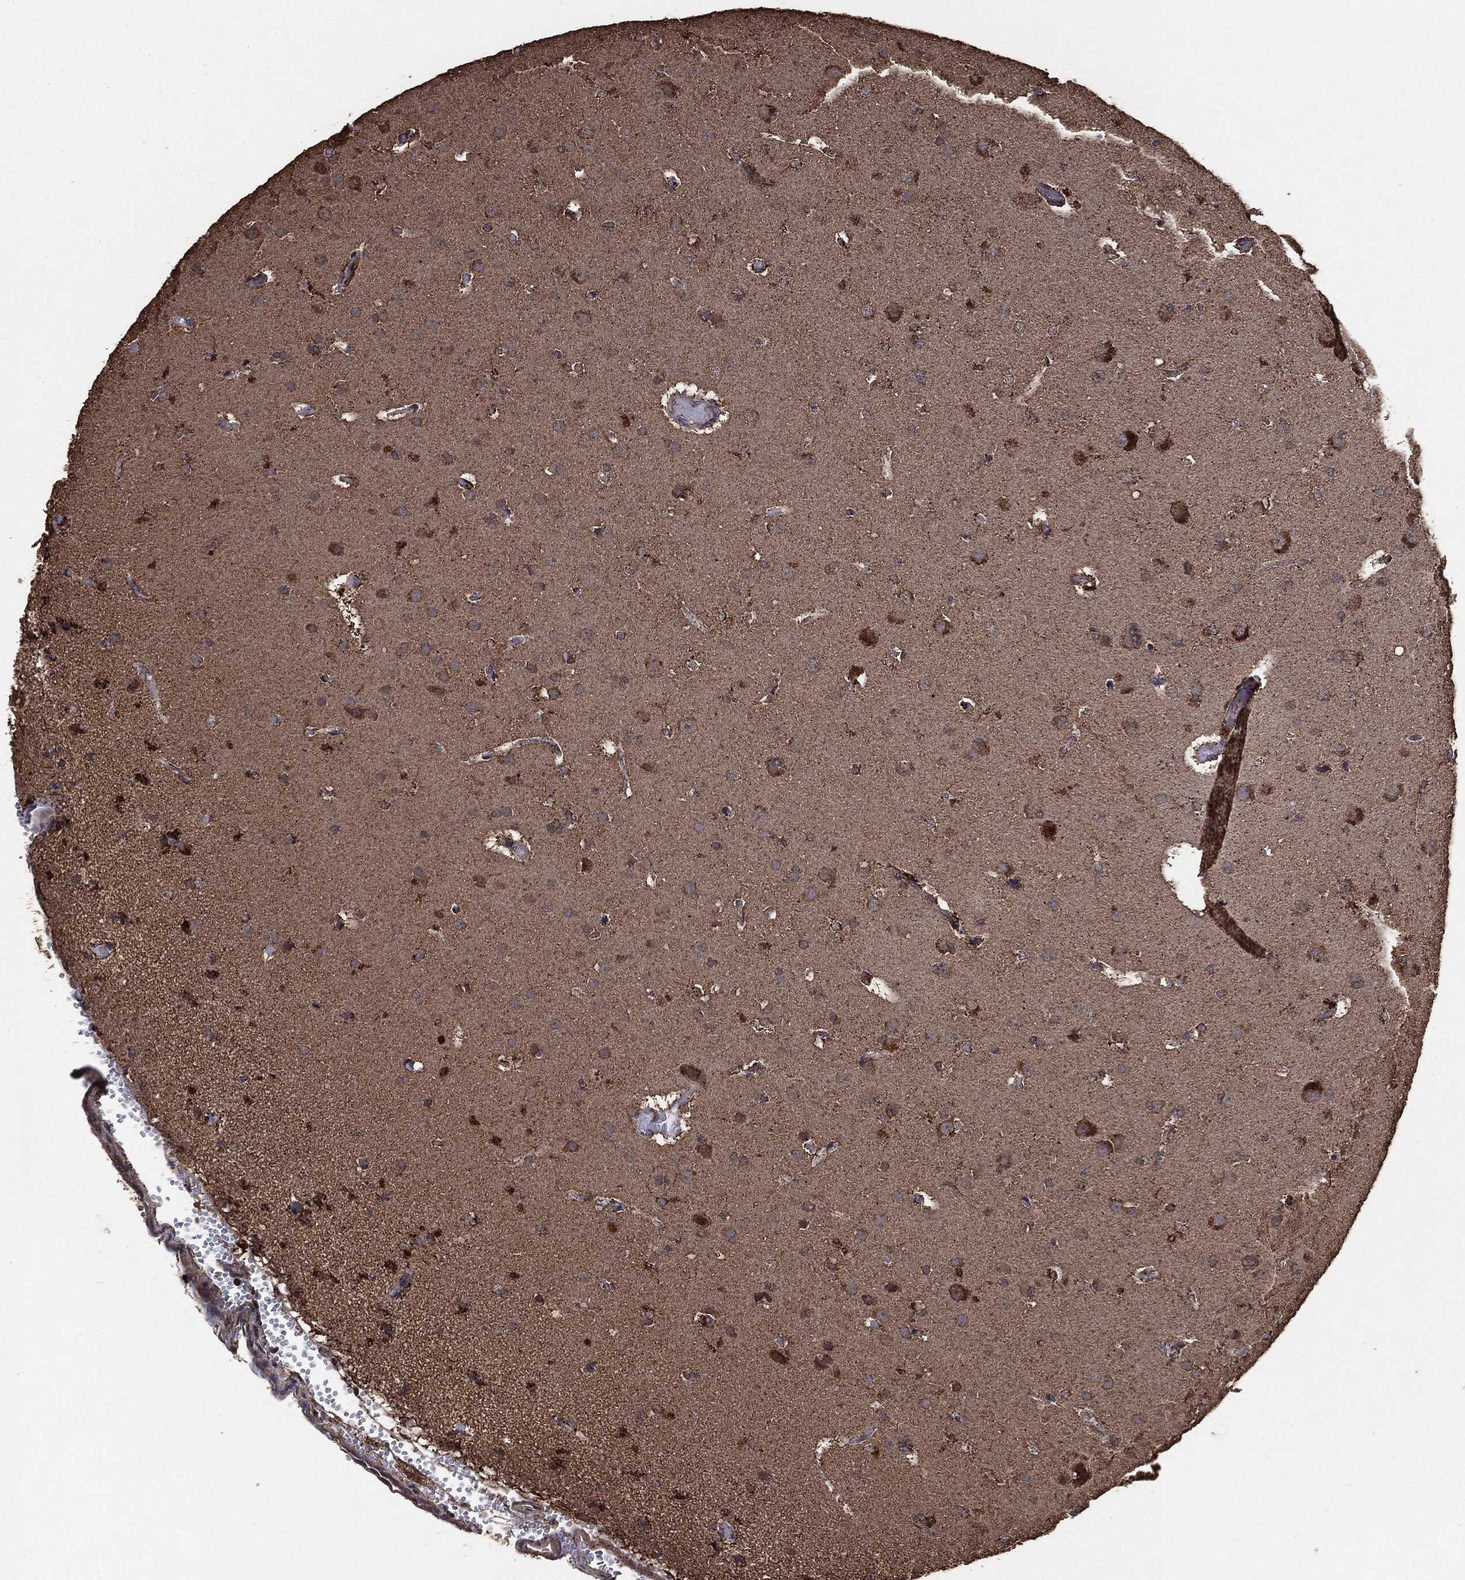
{"staining": {"intensity": "moderate", "quantity": "25%-75%", "location": "cytoplasmic/membranous"}, "tissue": "glioma", "cell_type": "Tumor cells", "image_type": "cancer", "snomed": [{"axis": "morphology", "description": "Glioma, malignant, NOS"}, {"axis": "topography", "description": "Cerebral cortex"}], "caption": "Protein staining of malignant glioma tissue shows moderate cytoplasmic/membranous staining in about 25%-75% of tumor cells. The staining was performed using DAB to visualize the protein expression in brown, while the nuclei were stained in blue with hematoxylin (Magnification: 20x).", "gene": "MTOR", "patient": {"sex": "male", "age": 58}}